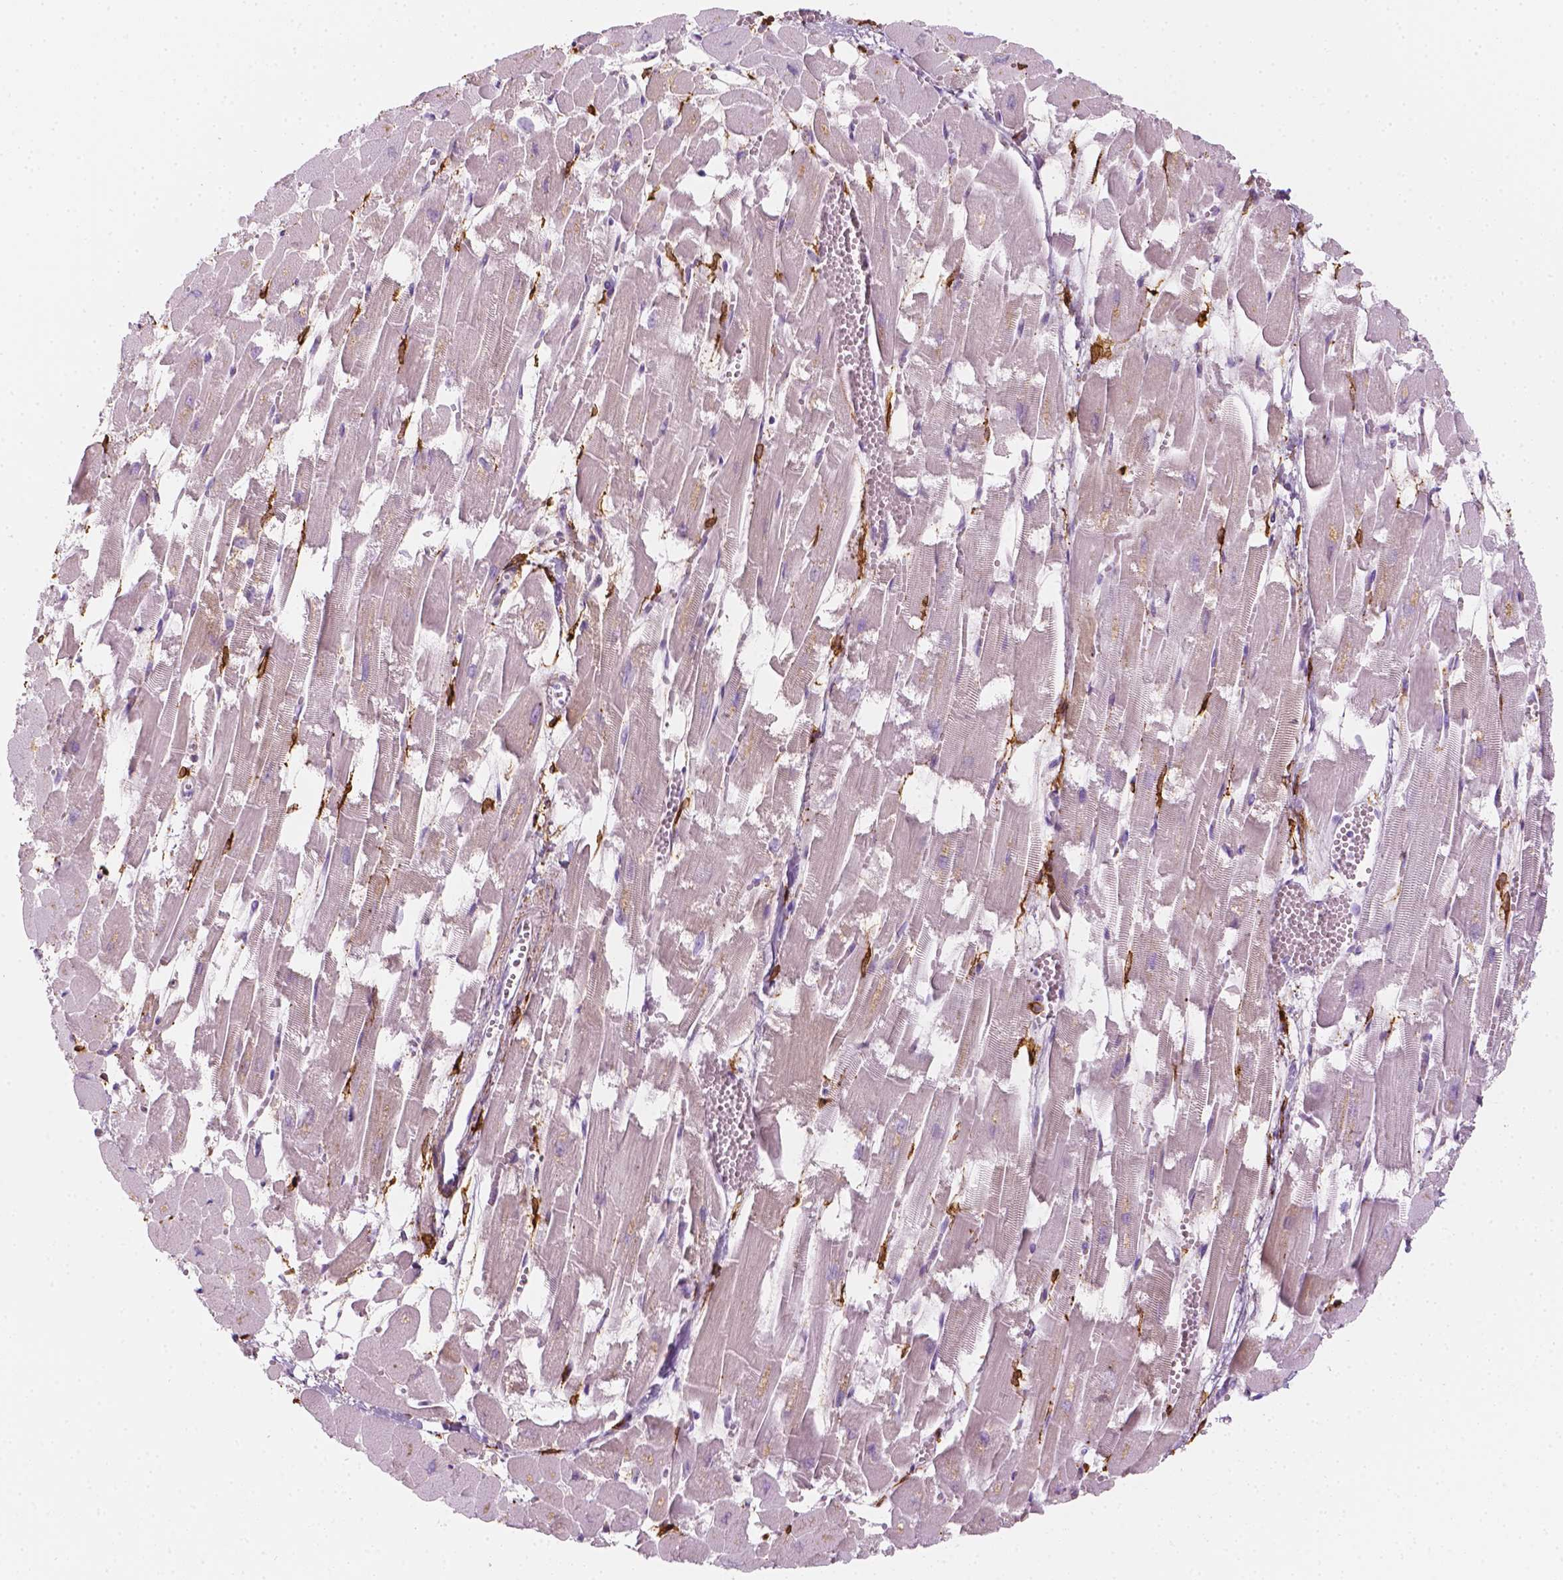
{"staining": {"intensity": "negative", "quantity": "none", "location": "none"}, "tissue": "heart muscle", "cell_type": "Cardiomyocytes", "image_type": "normal", "snomed": [{"axis": "morphology", "description": "Normal tissue, NOS"}, {"axis": "topography", "description": "Heart"}], "caption": "Immunohistochemistry (IHC) photomicrograph of unremarkable heart muscle stained for a protein (brown), which shows no staining in cardiomyocytes. (Brightfield microscopy of DAB (3,3'-diaminobenzidine) immunohistochemistry (IHC) at high magnification).", "gene": "CES1", "patient": {"sex": "female", "age": 52}}